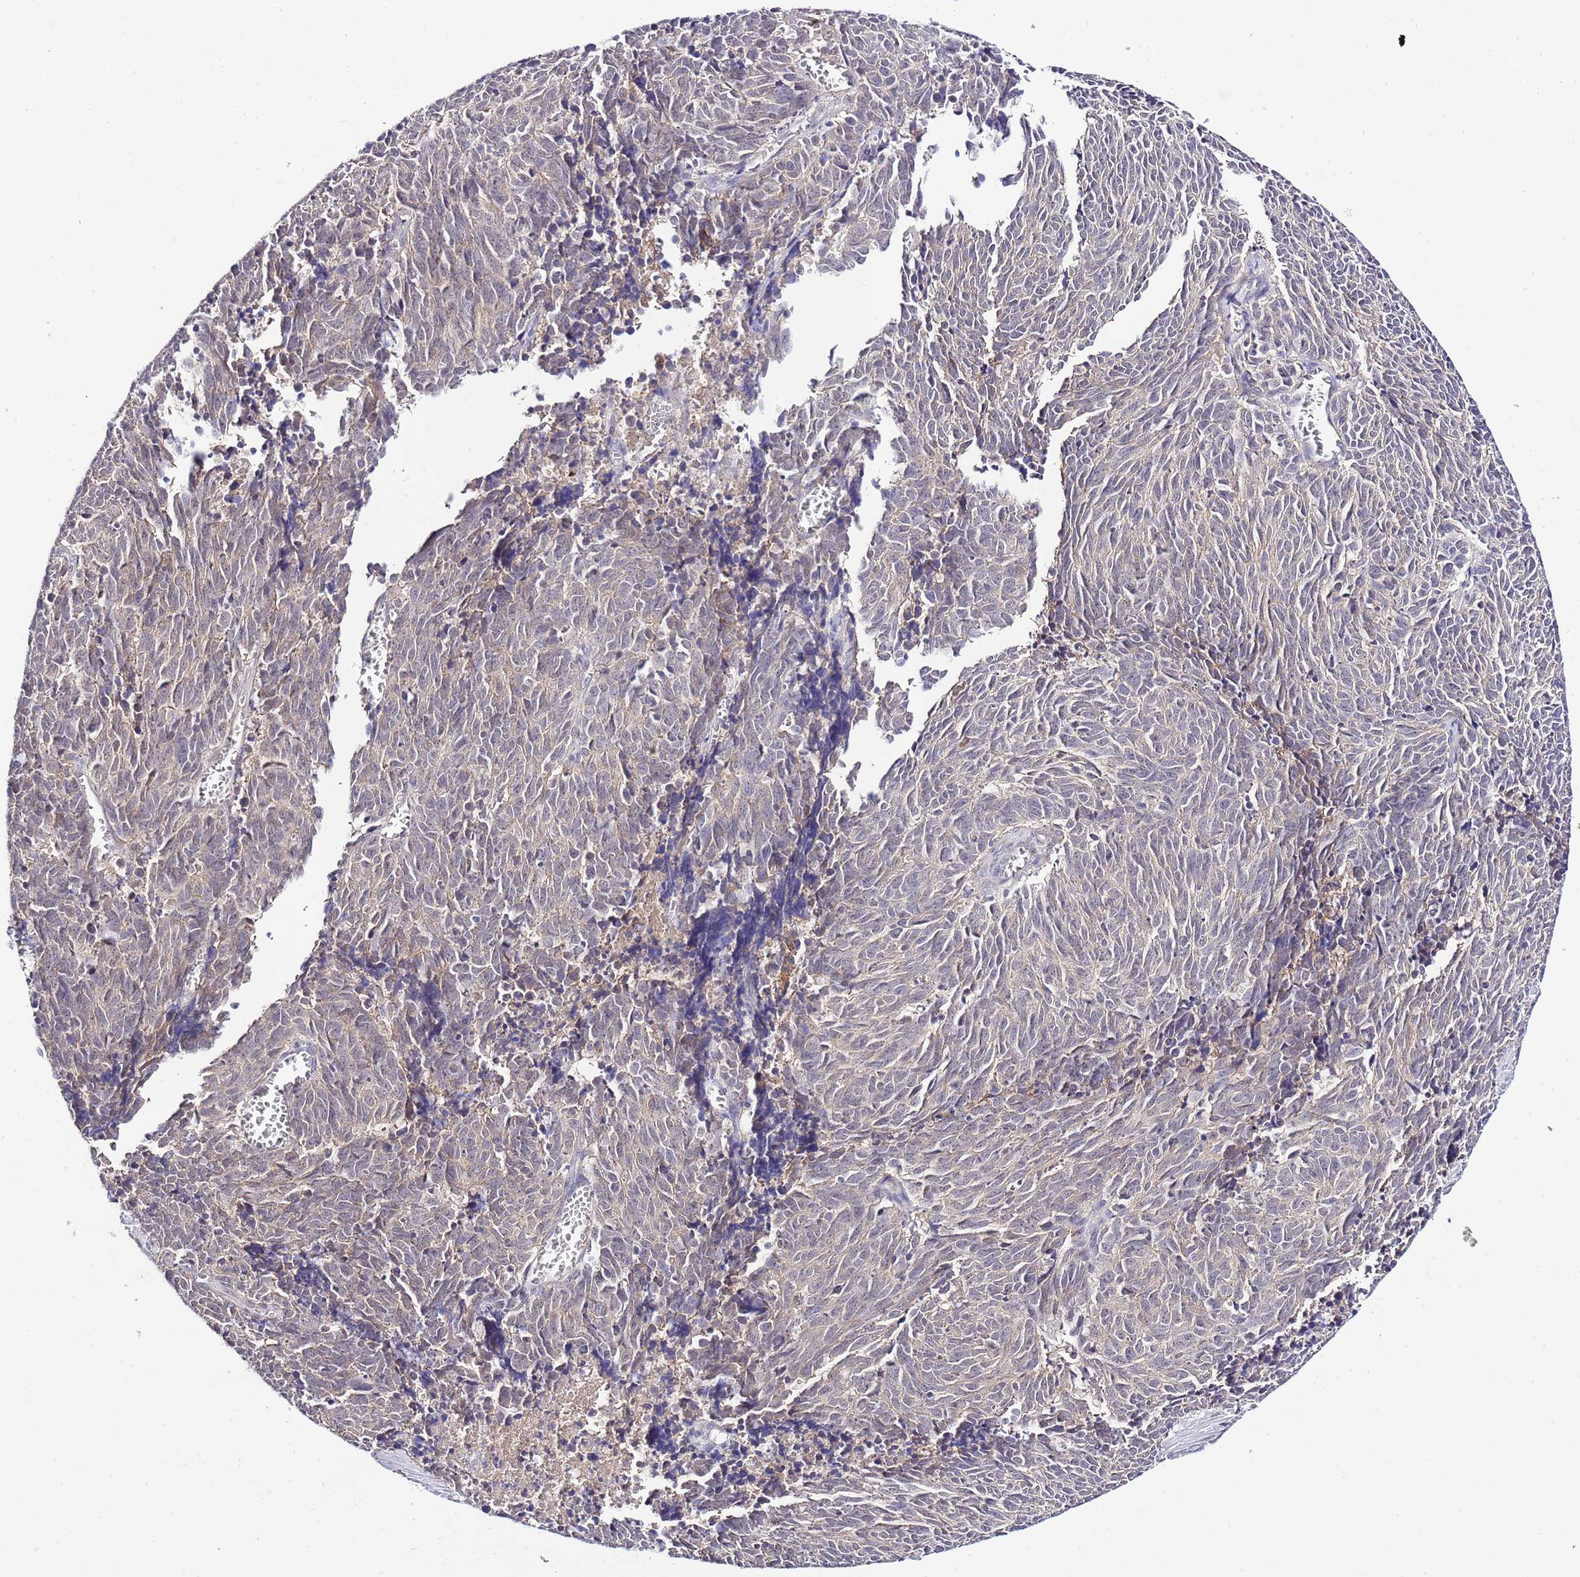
{"staining": {"intensity": "negative", "quantity": "none", "location": "none"}, "tissue": "cervical cancer", "cell_type": "Tumor cells", "image_type": "cancer", "snomed": [{"axis": "morphology", "description": "Squamous cell carcinoma, NOS"}, {"axis": "topography", "description": "Cervix"}], "caption": "The micrograph exhibits no staining of tumor cells in squamous cell carcinoma (cervical).", "gene": "EFHD1", "patient": {"sex": "female", "age": 29}}